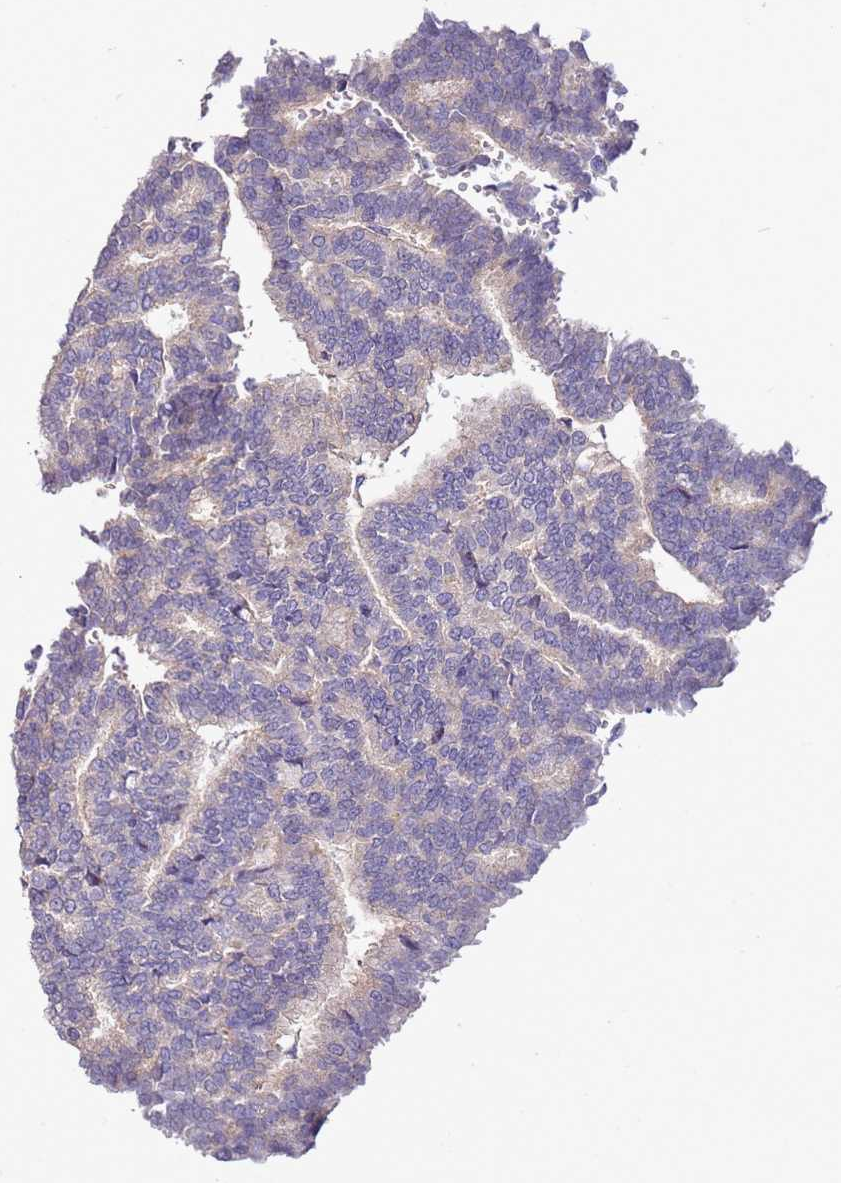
{"staining": {"intensity": "negative", "quantity": "none", "location": "none"}, "tissue": "thyroid cancer", "cell_type": "Tumor cells", "image_type": "cancer", "snomed": [{"axis": "morphology", "description": "Papillary adenocarcinoma, NOS"}, {"axis": "topography", "description": "Thyroid gland"}], "caption": "Immunohistochemical staining of human papillary adenocarcinoma (thyroid) exhibits no significant expression in tumor cells. (DAB IHC visualized using brightfield microscopy, high magnification).", "gene": "SRRM5", "patient": {"sex": "female", "age": 35}}